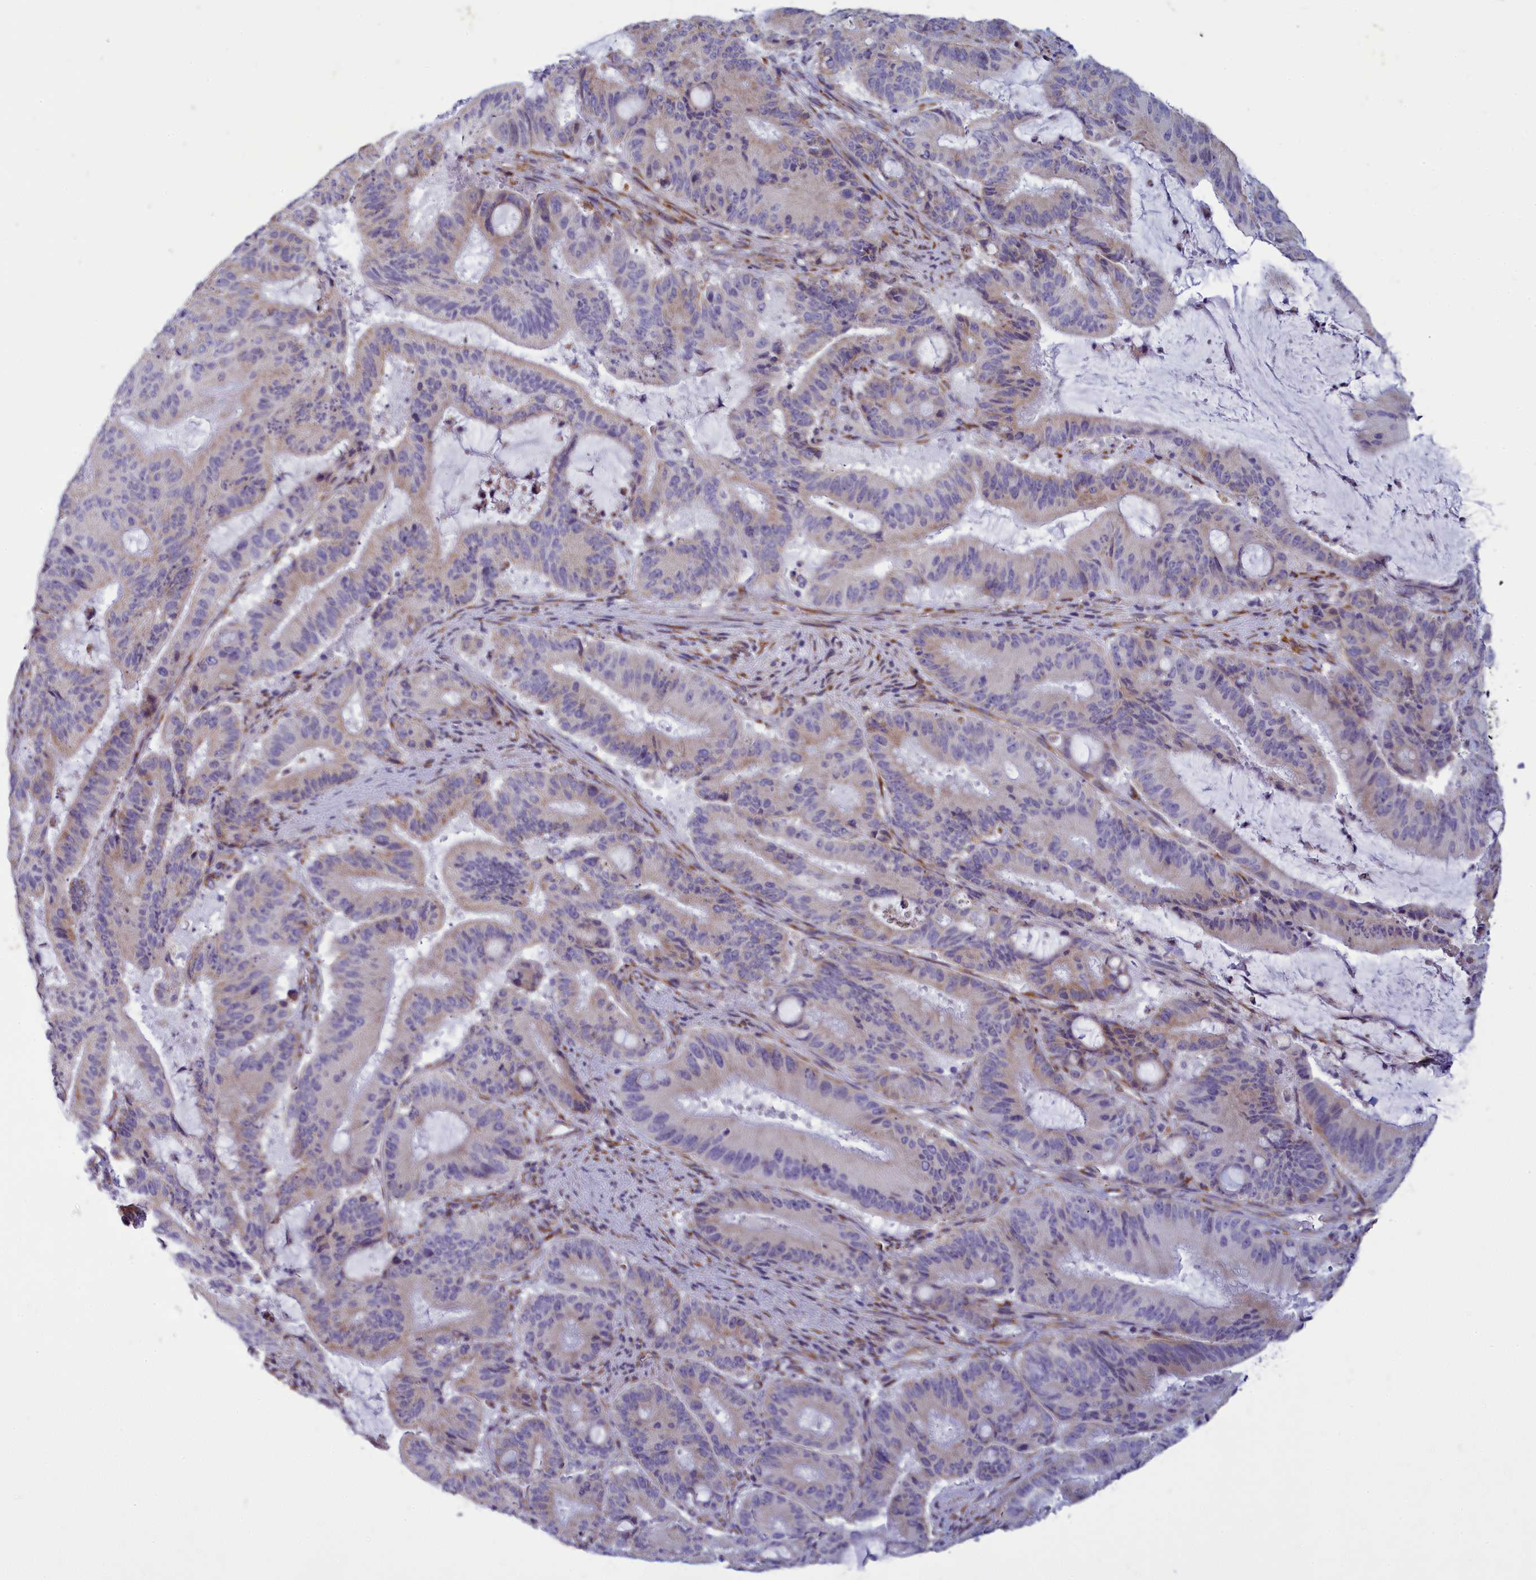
{"staining": {"intensity": "weak", "quantity": "<25%", "location": "cytoplasmic/membranous"}, "tissue": "liver cancer", "cell_type": "Tumor cells", "image_type": "cancer", "snomed": [{"axis": "morphology", "description": "Normal tissue, NOS"}, {"axis": "morphology", "description": "Cholangiocarcinoma"}, {"axis": "topography", "description": "Liver"}, {"axis": "topography", "description": "Peripheral nerve tissue"}], "caption": "Protein analysis of cholangiocarcinoma (liver) reveals no significant positivity in tumor cells.", "gene": "CENATAC", "patient": {"sex": "female", "age": 73}}